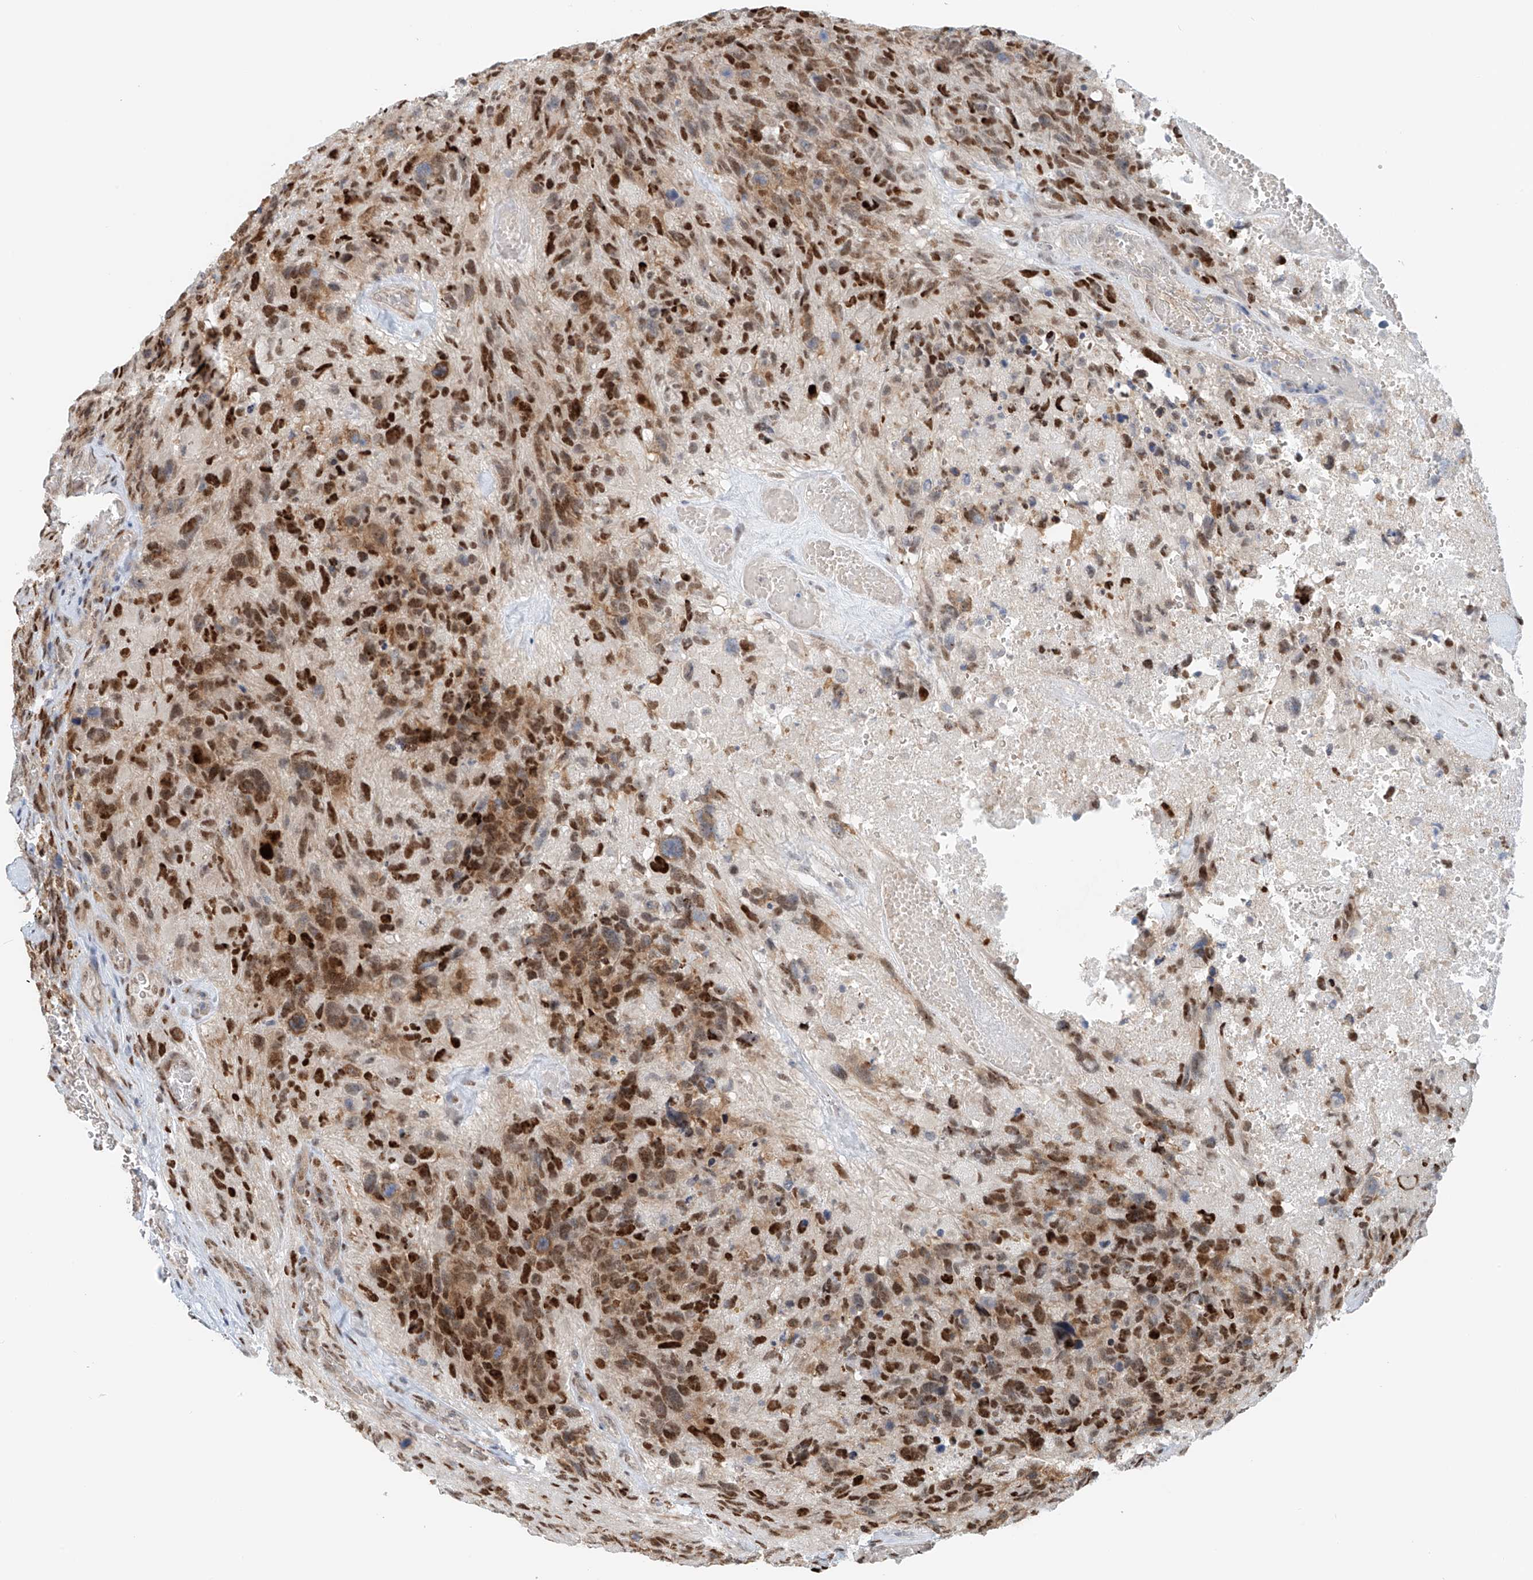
{"staining": {"intensity": "strong", "quantity": "25%-75%", "location": "cytoplasmic/membranous,nuclear"}, "tissue": "glioma", "cell_type": "Tumor cells", "image_type": "cancer", "snomed": [{"axis": "morphology", "description": "Glioma, malignant, High grade"}, {"axis": "topography", "description": "Brain"}], "caption": "Immunohistochemistry (IHC) (DAB) staining of human glioma displays strong cytoplasmic/membranous and nuclear protein expression in approximately 25%-75% of tumor cells. (DAB (3,3'-diaminobenzidine) IHC, brown staining for protein, blue staining for nuclei).", "gene": "ZNF514", "patient": {"sex": "male", "age": 69}}